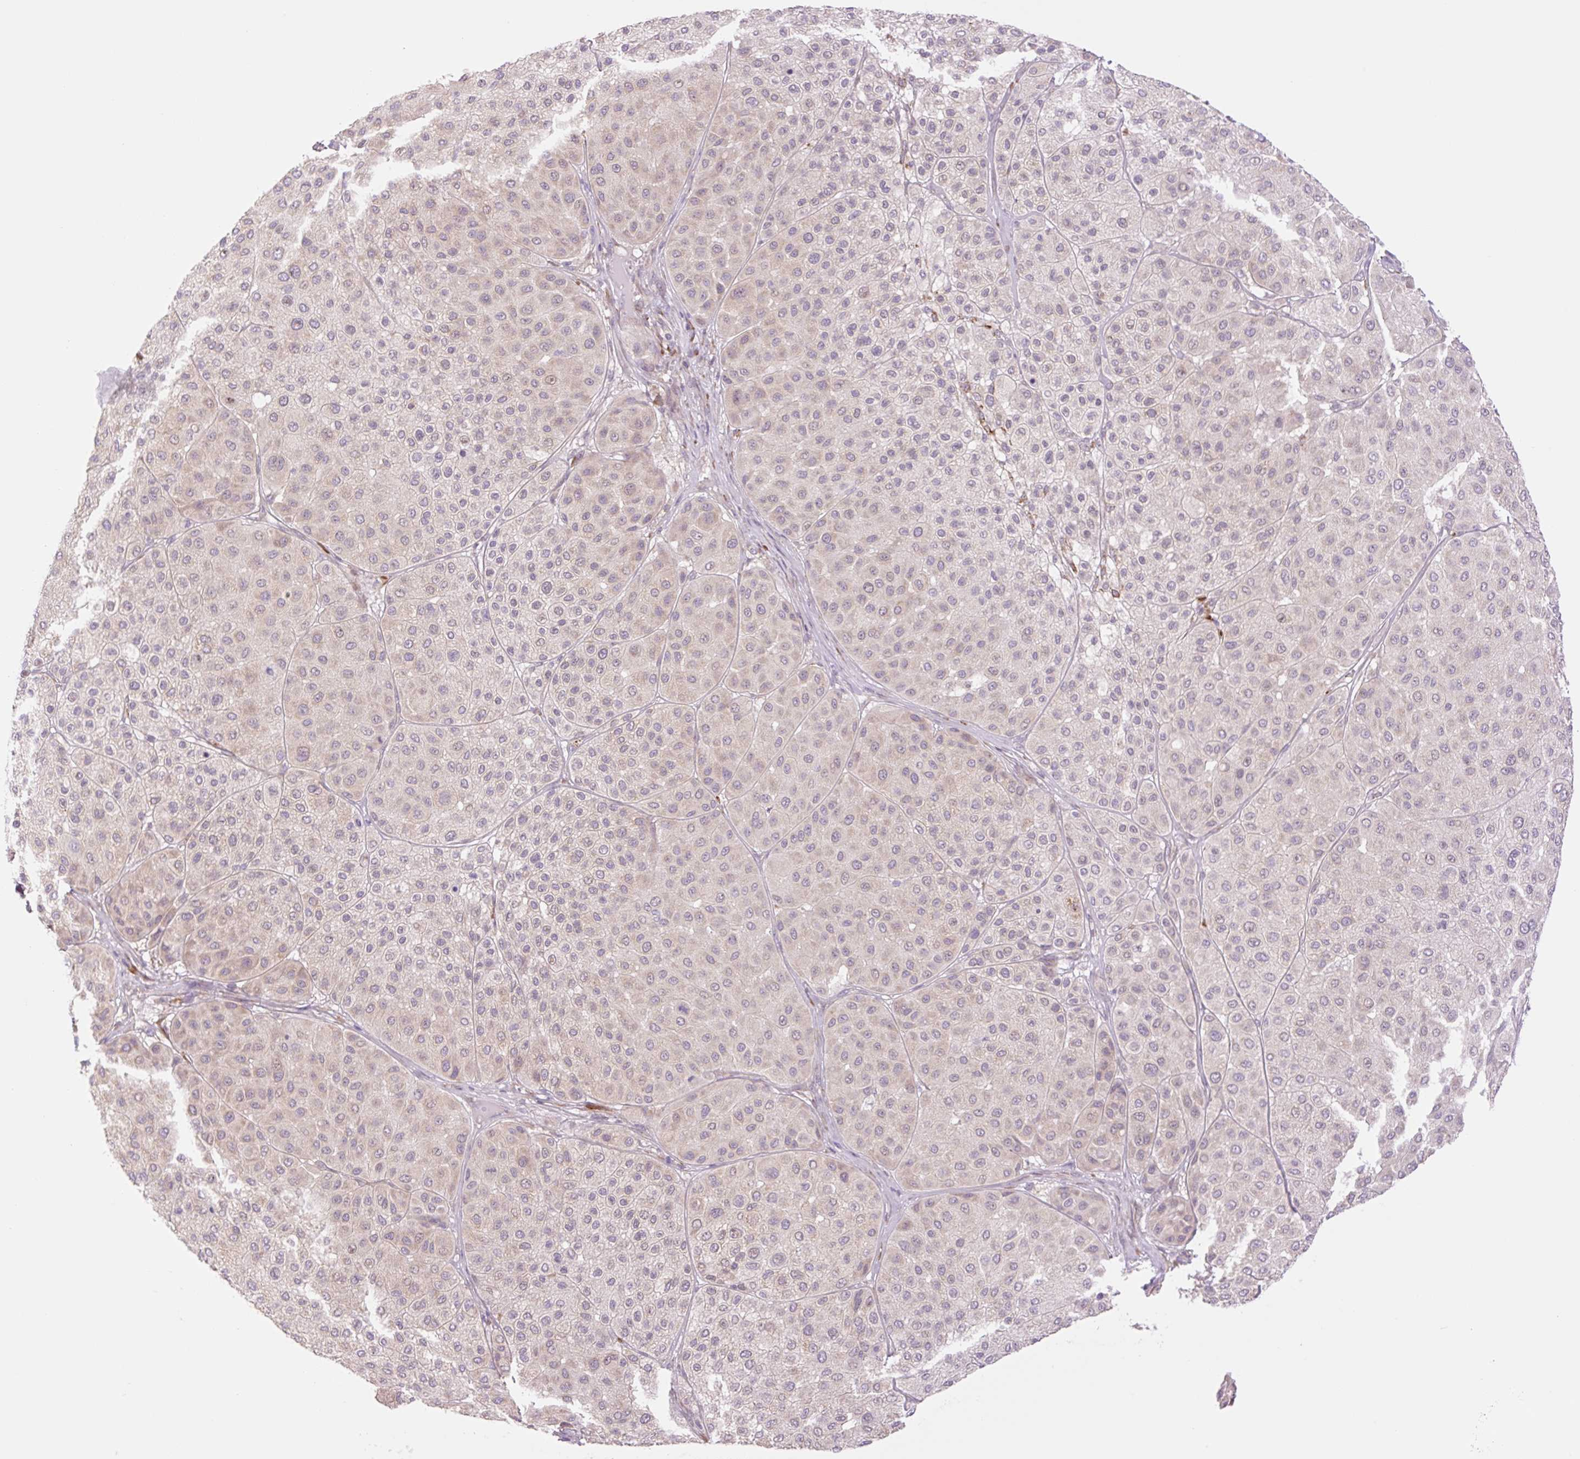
{"staining": {"intensity": "weak", "quantity": "25%-75%", "location": "cytoplasmic/membranous"}, "tissue": "melanoma", "cell_type": "Tumor cells", "image_type": "cancer", "snomed": [{"axis": "morphology", "description": "Malignant melanoma, Metastatic site"}, {"axis": "topography", "description": "Smooth muscle"}], "caption": "About 25%-75% of tumor cells in human malignant melanoma (metastatic site) exhibit weak cytoplasmic/membranous protein staining as visualized by brown immunohistochemical staining.", "gene": "COL5A1", "patient": {"sex": "male", "age": 41}}